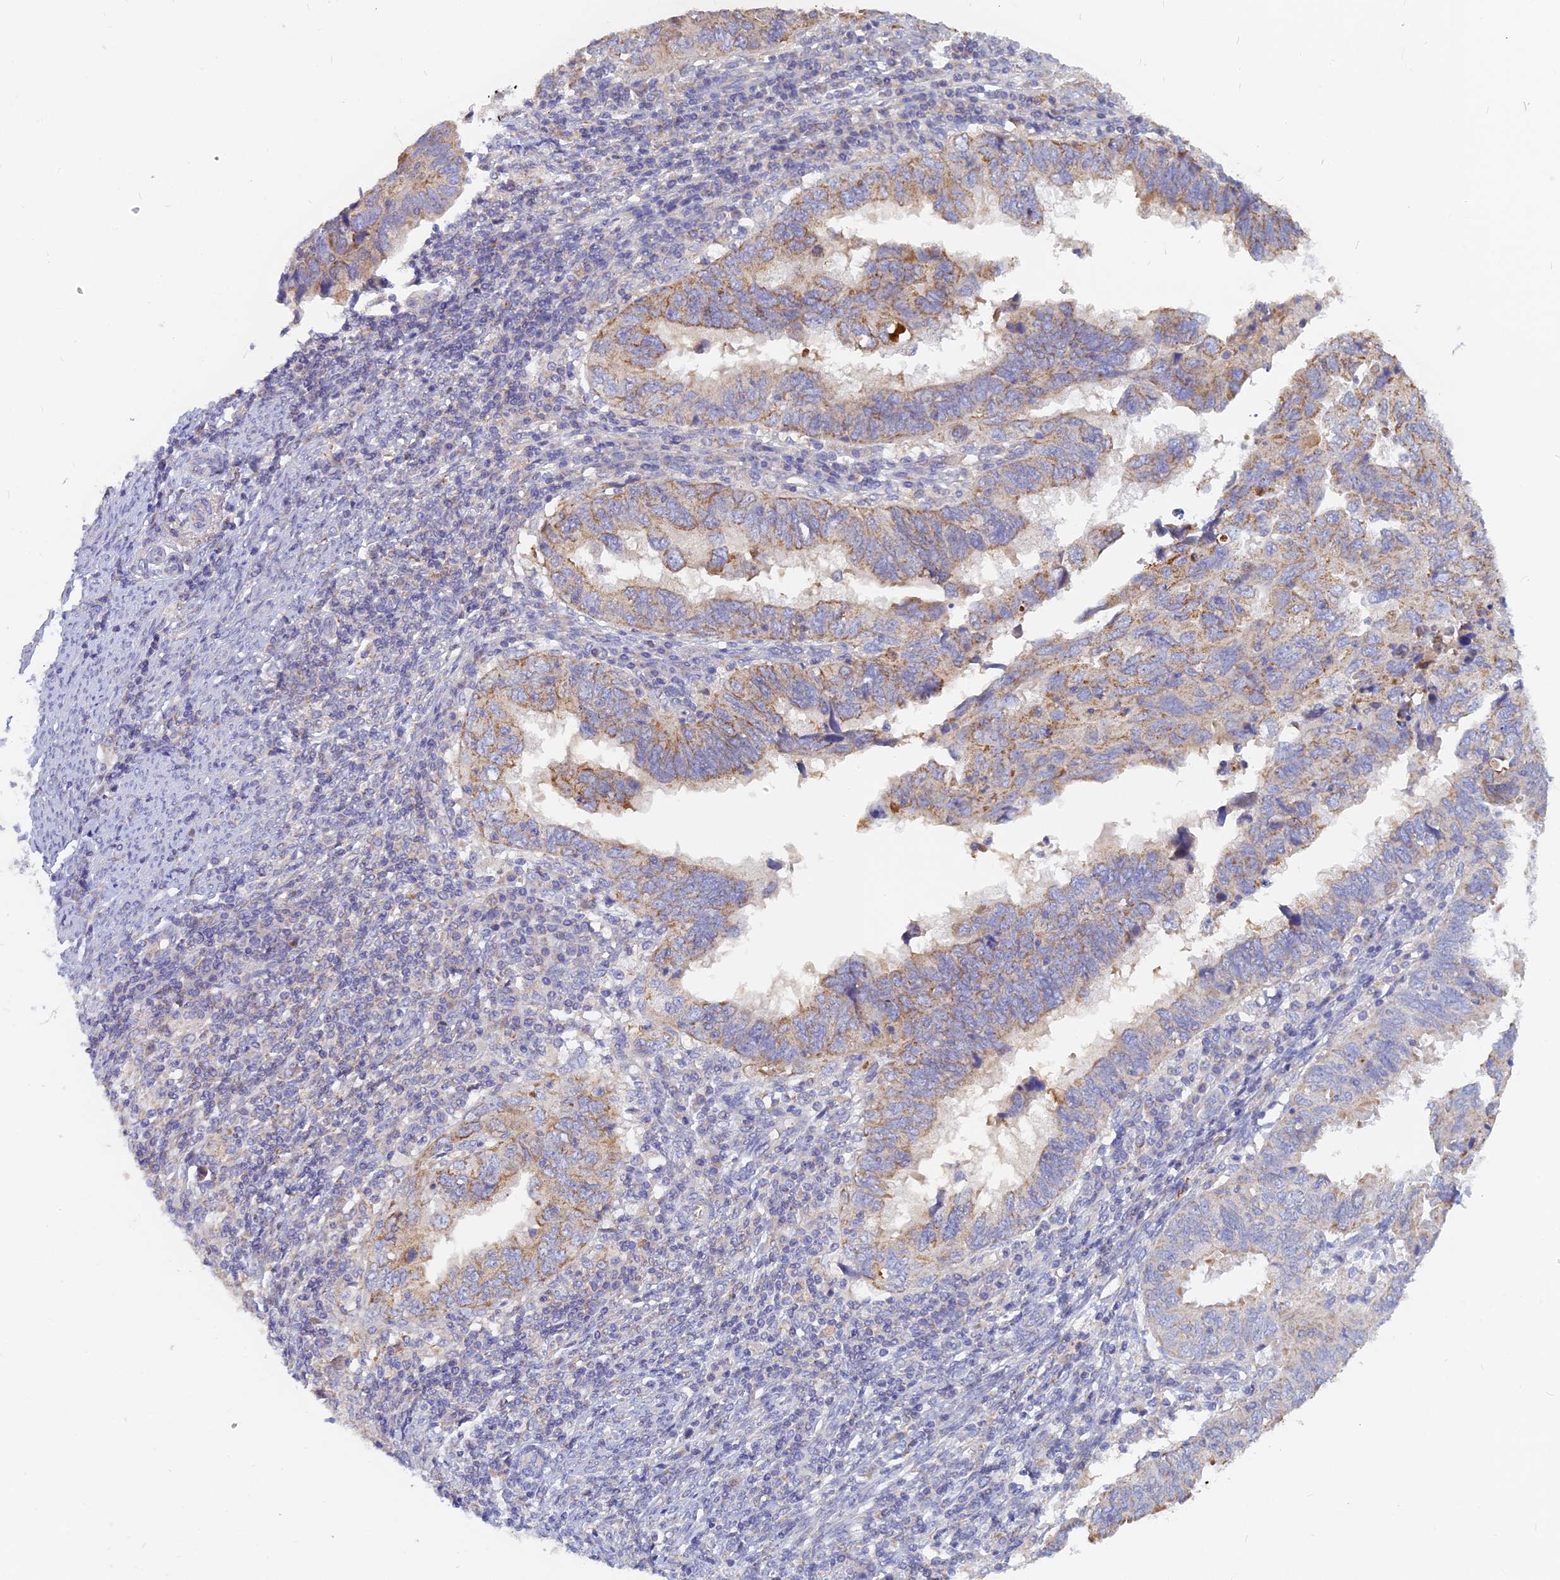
{"staining": {"intensity": "moderate", "quantity": "25%-75%", "location": "cytoplasmic/membranous"}, "tissue": "endometrial cancer", "cell_type": "Tumor cells", "image_type": "cancer", "snomed": [{"axis": "morphology", "description": "Adenocarcinoma, NOS"}, {"axis": "topography", "description": "Uterus"}], "caption": "IHC of adenocarcinoma (endometrial) exhibits medium levels of moderate cytoplasmic/membranous staining in approximately 25%-75% of tumor cells. The protein of interest is stained brown, and the nuclei are stained in blue (DAB (3,3'-diaminobenzidine) IHC with brightfield microscopy, high magnification).", "gene": "CACNA1B", "patient": {"sex": "female", "age": 77}}